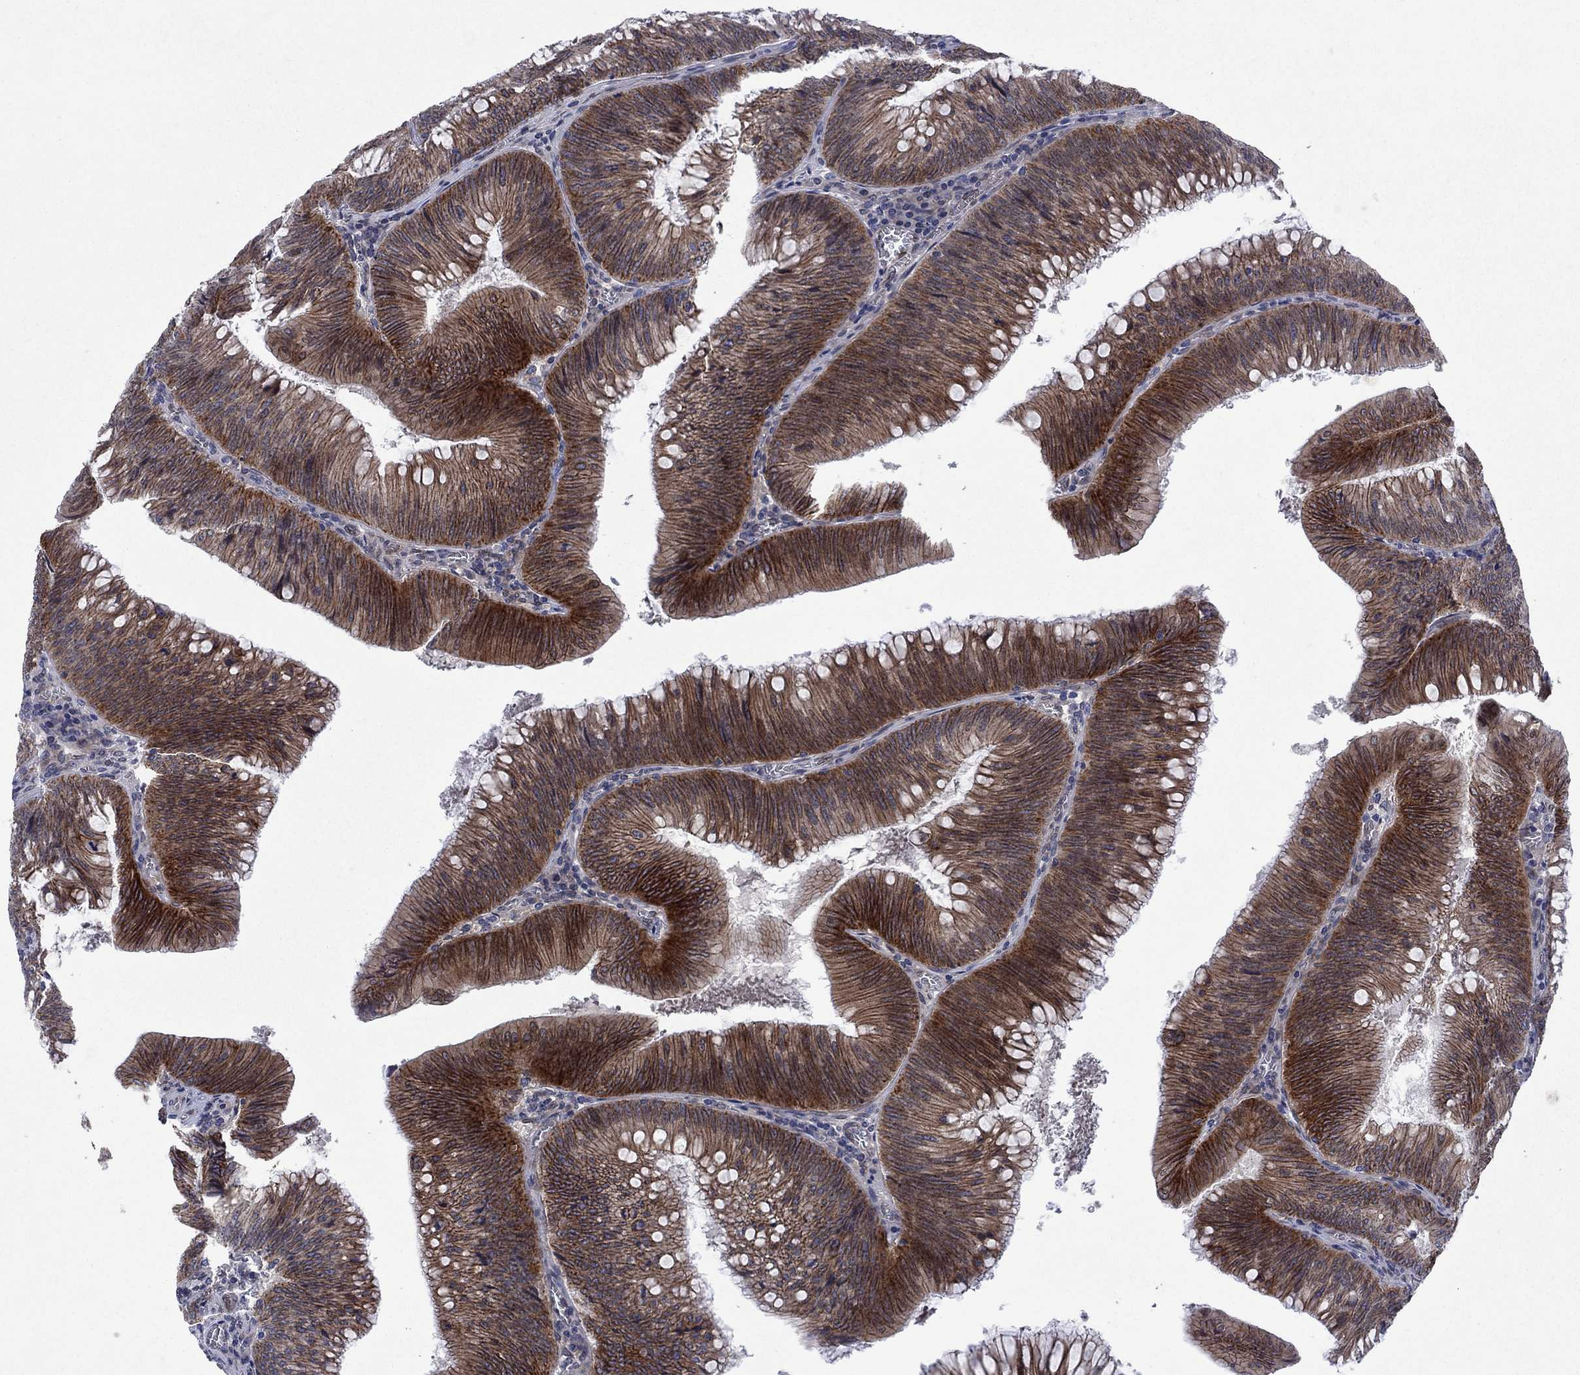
{"staining": {"intensity": "moderate", "quantity": "25%-75%", "location": "cytoplasmic/membranous"}, "tissue": "colorectal cancer", "cell_type": "Tumor cells", "image_type": "cancer", "snomed": [{"axis": "morphology", "description": "Adenocarcinoma, NOS"}, {"axis": "topography", "description": "Rectum"}], "caption": "An image showing moderate cytoplasmic/membranous positivity in about 25%-75% of tumor cells in colorectal cancer, as visualized by brown immunohistochemical staining.", "gene": "EMC9", "patient": {"sex": "female", "age": 72}}